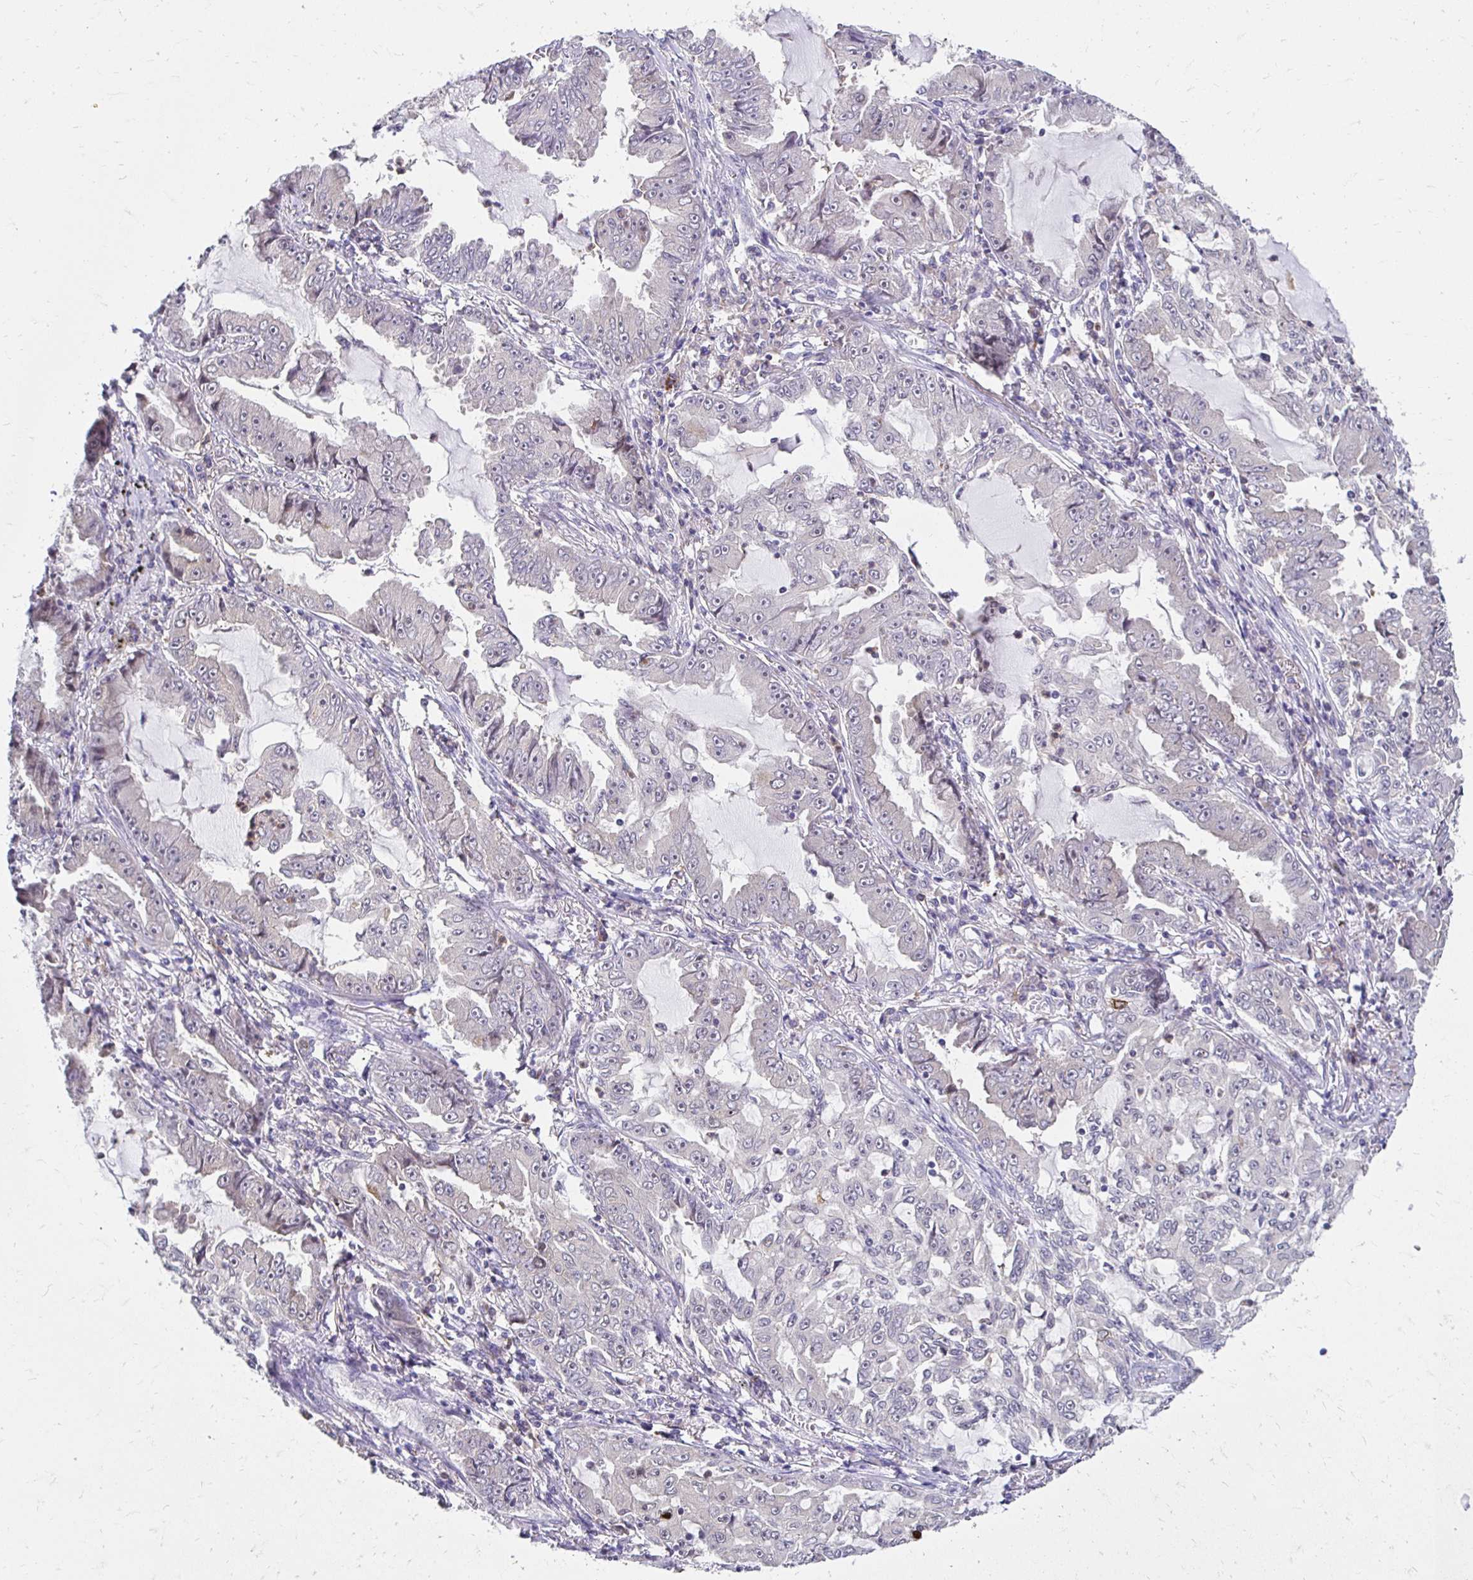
{"staining": {"intensity": "negative", "quantity": "none", "location": "none"}, "tissue": "lung cancer", "cell_type": "Tumor cells", "image_type": "cancer", "snomed": [{"axis": "morphology", "description": "Adenocarcinoma, NOS"}, {"axis": "topography", "description": "Lung"}], "caption": "Immunohistochemistry (IHC) photomicrograph of neoplastic tissue: human lung cancer (adenocarcinoma) stained with DAB (3,3'-diaminobenzidine) demonstrates no significant protein positivity in tumor cells. The staining is performed using DAB brown chromogen with nuclei counter-stained in using hematoxylin.", "gene": "PADI2", "patient": {"sex": "female", "age": 52}}